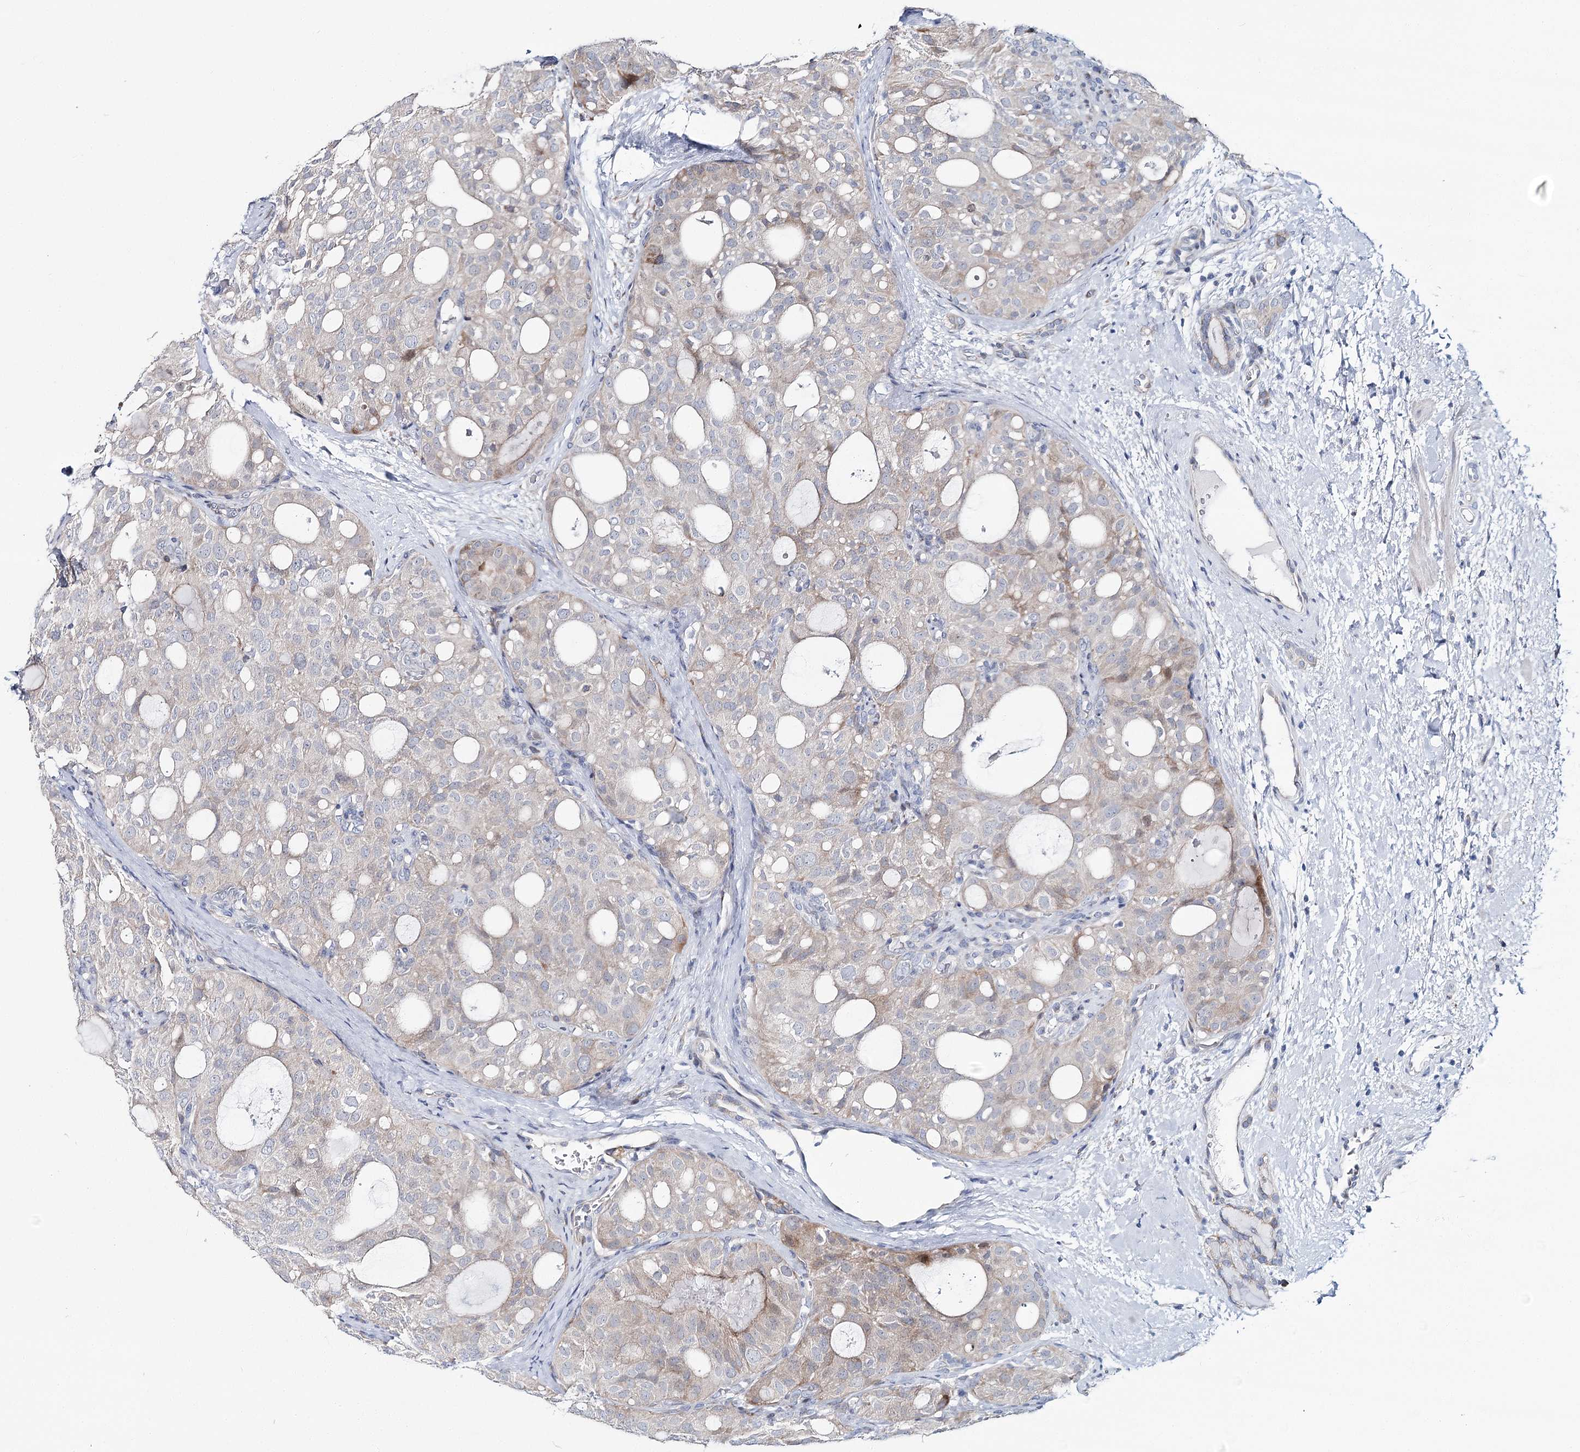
{"staining": {"intensity": "weak", "quantity": "25%-75%", "location": "cytoplasmic/membranous"}, "tissue": "thyroid cancer", "cell_type": "Tumor cells", "image_type": "cancer", "snomed": [{"axis": "morphology", "description": "Follicular adenoma carcinoma, NOS"}, {"axis": "topography", "description": "Thyroid gland"}], "caption": "This is a photomicrograph of IHC staining of thyroid follicular adenoma carcinoma, which shows weak expression in the cytoplasmic/membranous of tumor cells.", "gene": "CPLANE1", "patient": {"sex": "male", "age": 75}}